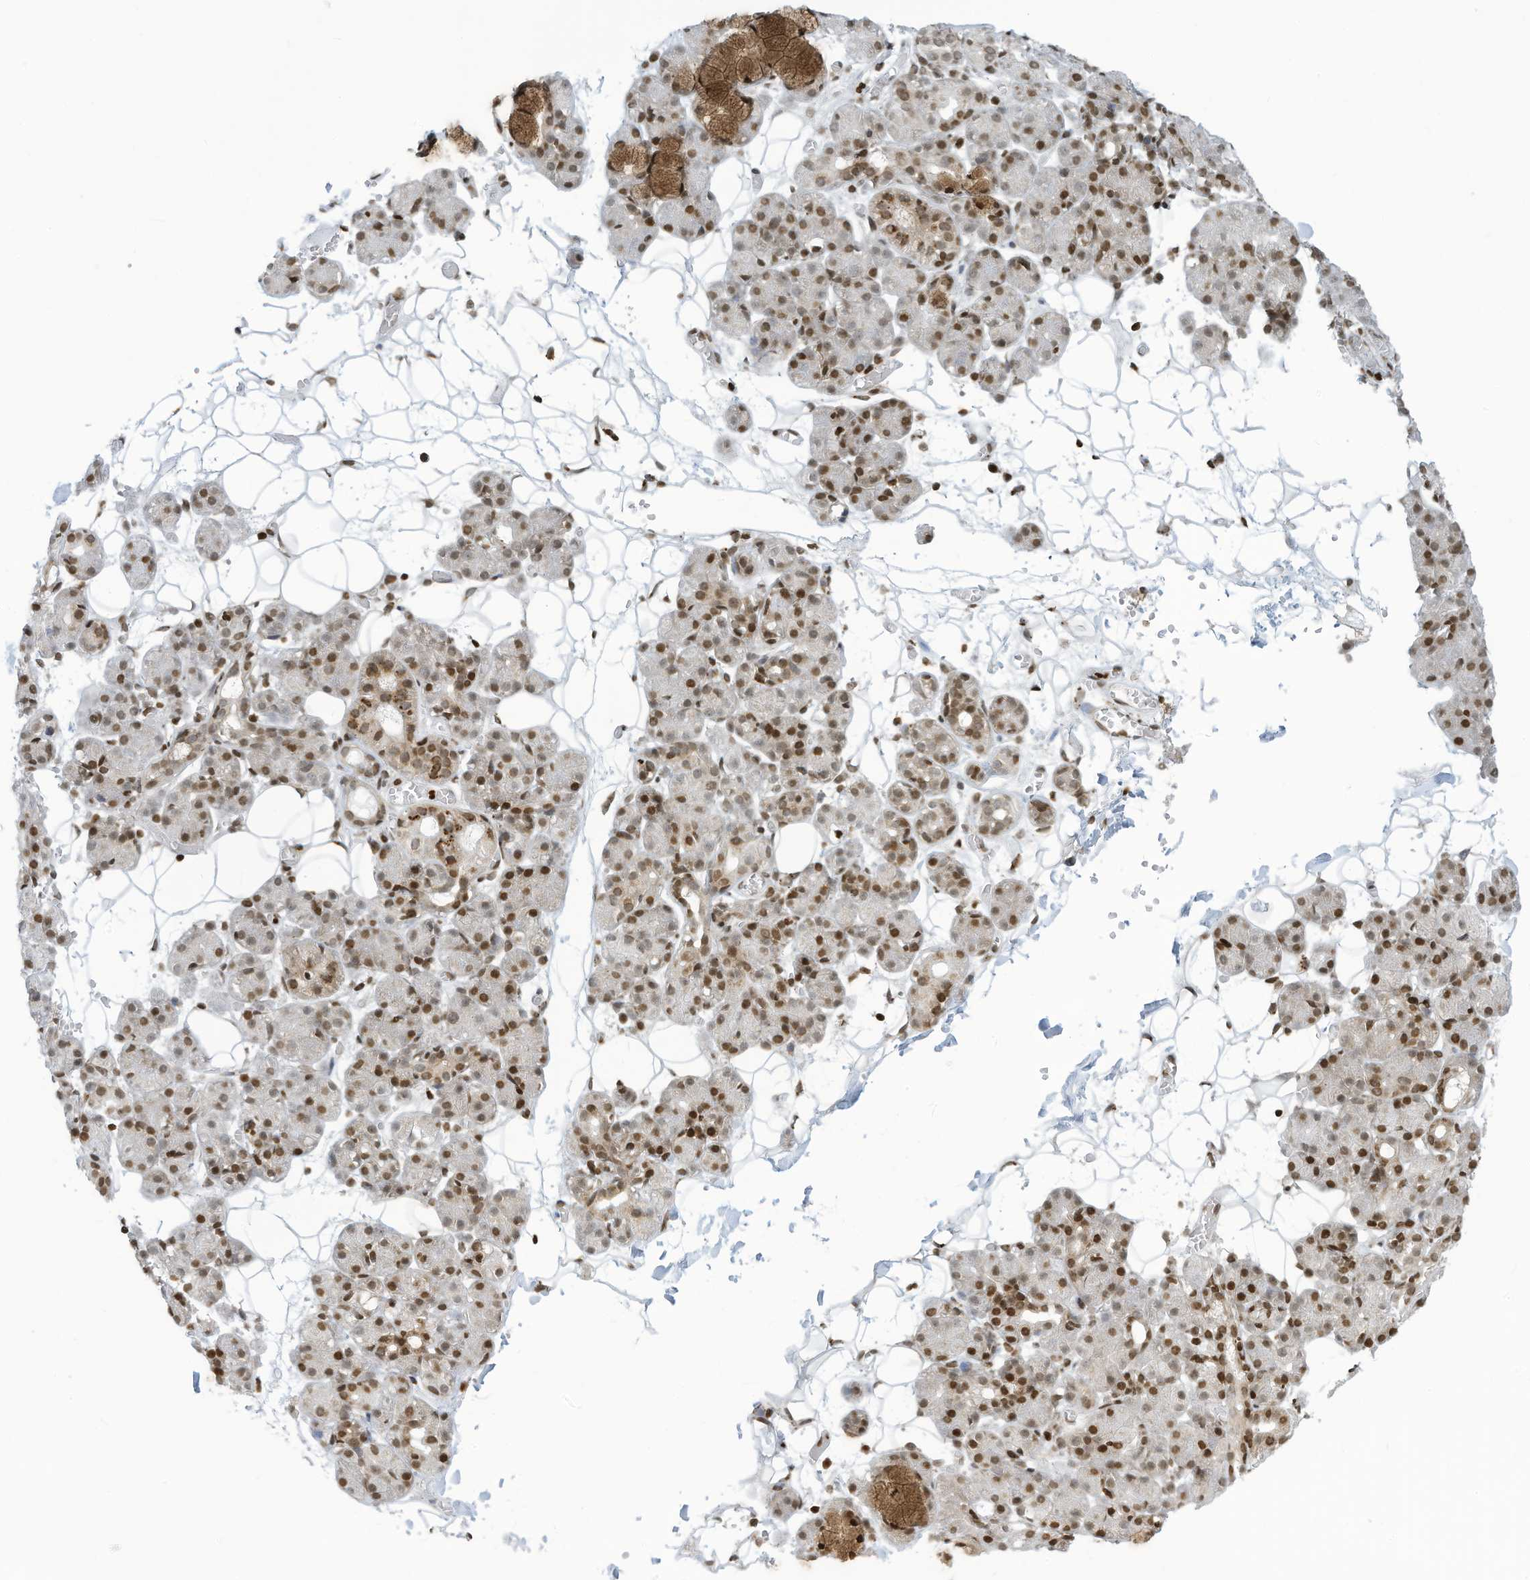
{"staining": {"intensity": "moderate", "quantity": "25%-75%", "location": "nuclear"}, "tissue": "salivary gland", "cell_type": "Glandular cells", "image_type": "normal", "snomed": [{"axis": "morphology", "description": "Normal tissue, NOS"}, {"axis": "topography", "description": "Salivary gland"}], "caption": "Salivary gland stained for a protein (brown) shows moderate nuclear positive staining in about 25%-75% of glandular cells.", "gene": "ADI1", "patient": {"sex": "male", "age": 63}}